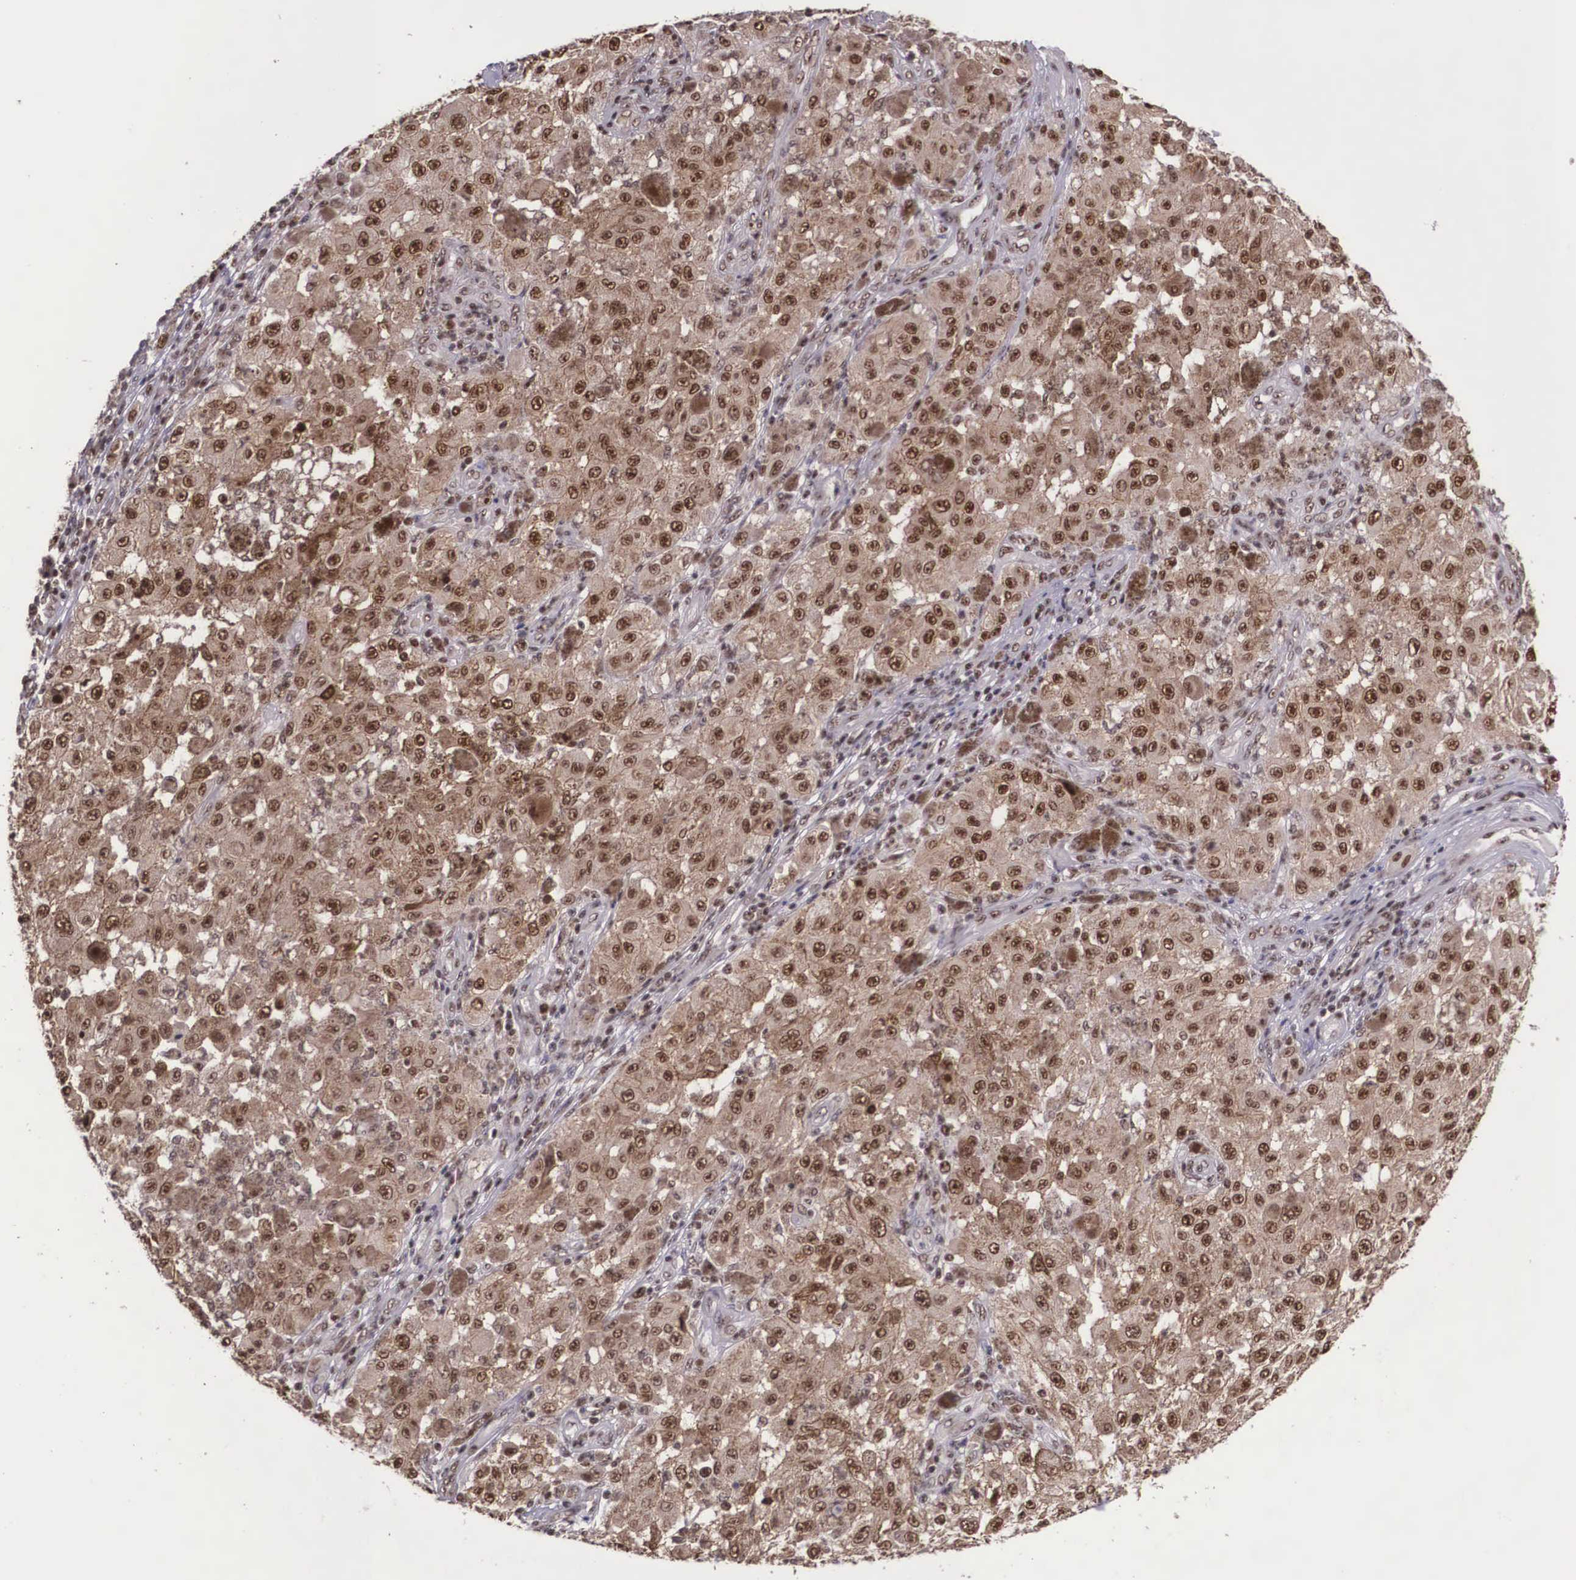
{"staining": {"intensity": "strong", "quantity": ">75%", "location": "cytoplasmic/membranous,nuclear"}, "tissue": "melanoma", "cell_type": "Tumor cells", "image_type": "cancer", "snomed": [{"axis": "morphology", "description": "Malignant melanoma, NOS"}, {"axis": "topography", "description": "Skin"}], "caption": "A brown stain highlights strong cytoplasmic/membranous and nuclear staining of a protein in human malignant melanoma tumor cells.", "gene": "POLR2F", "patient": {"sex": "female", "age": 64}}